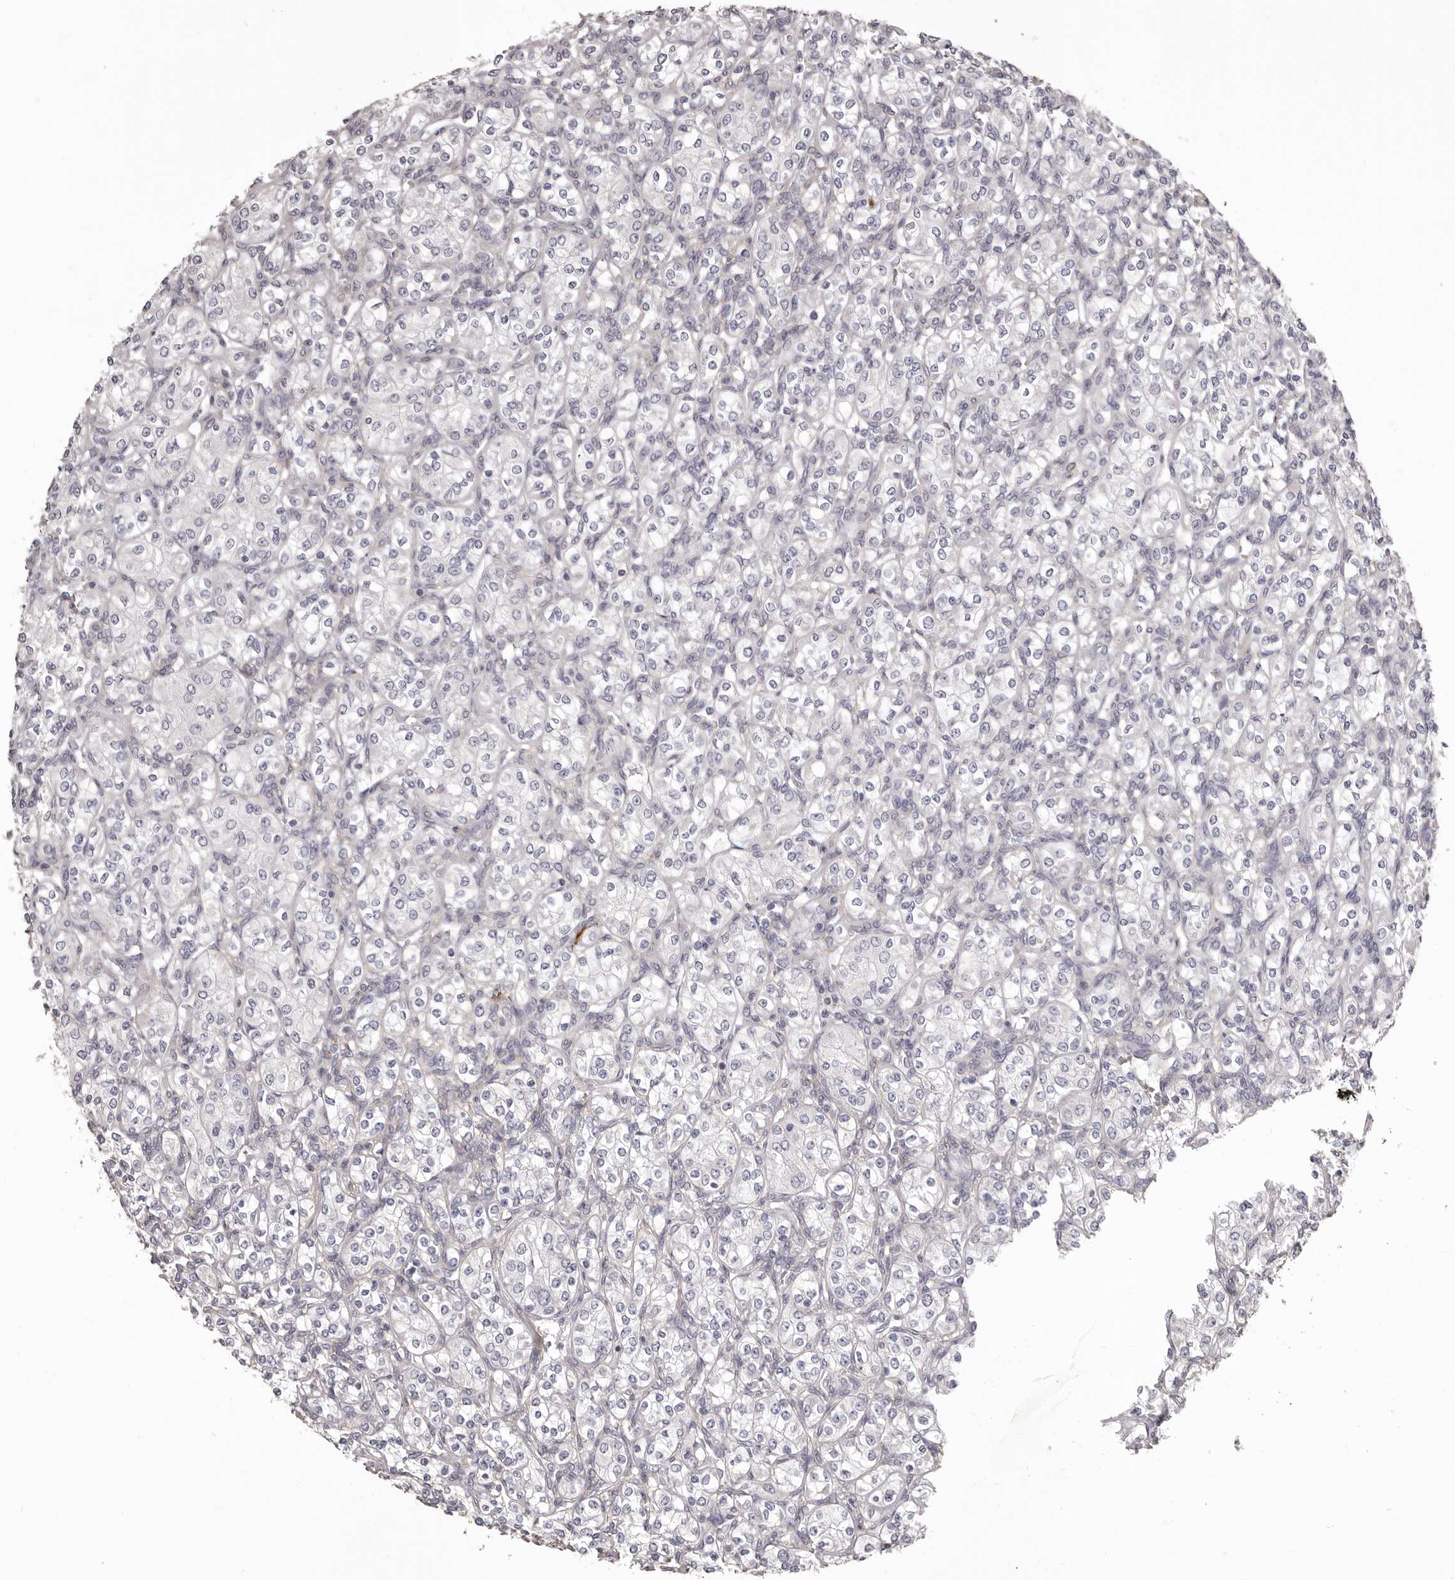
{"staining": {"intensity": "negative", "quantity": "none", "location": "none"}, "tissue": "renal cancer", "cell_type": "Tumor cells", "image_type": "cancer", "snomed": [{"axis": "morphology", "description": "Adenocarcinoma, NOS"}, {"axis": "topography", "description": "Kidney"}], "caption": "A high-resolution image shows immunohistochemistry staining of adenocarcinoma (renal), which exhibits no significant positivity in tumor cells. (DAB immunohistochemistry (IHC) visualized using brightfield microscopy, high magnification).", "gene": "COL6A1", "patient": {"sex": "male", "age": 77}}